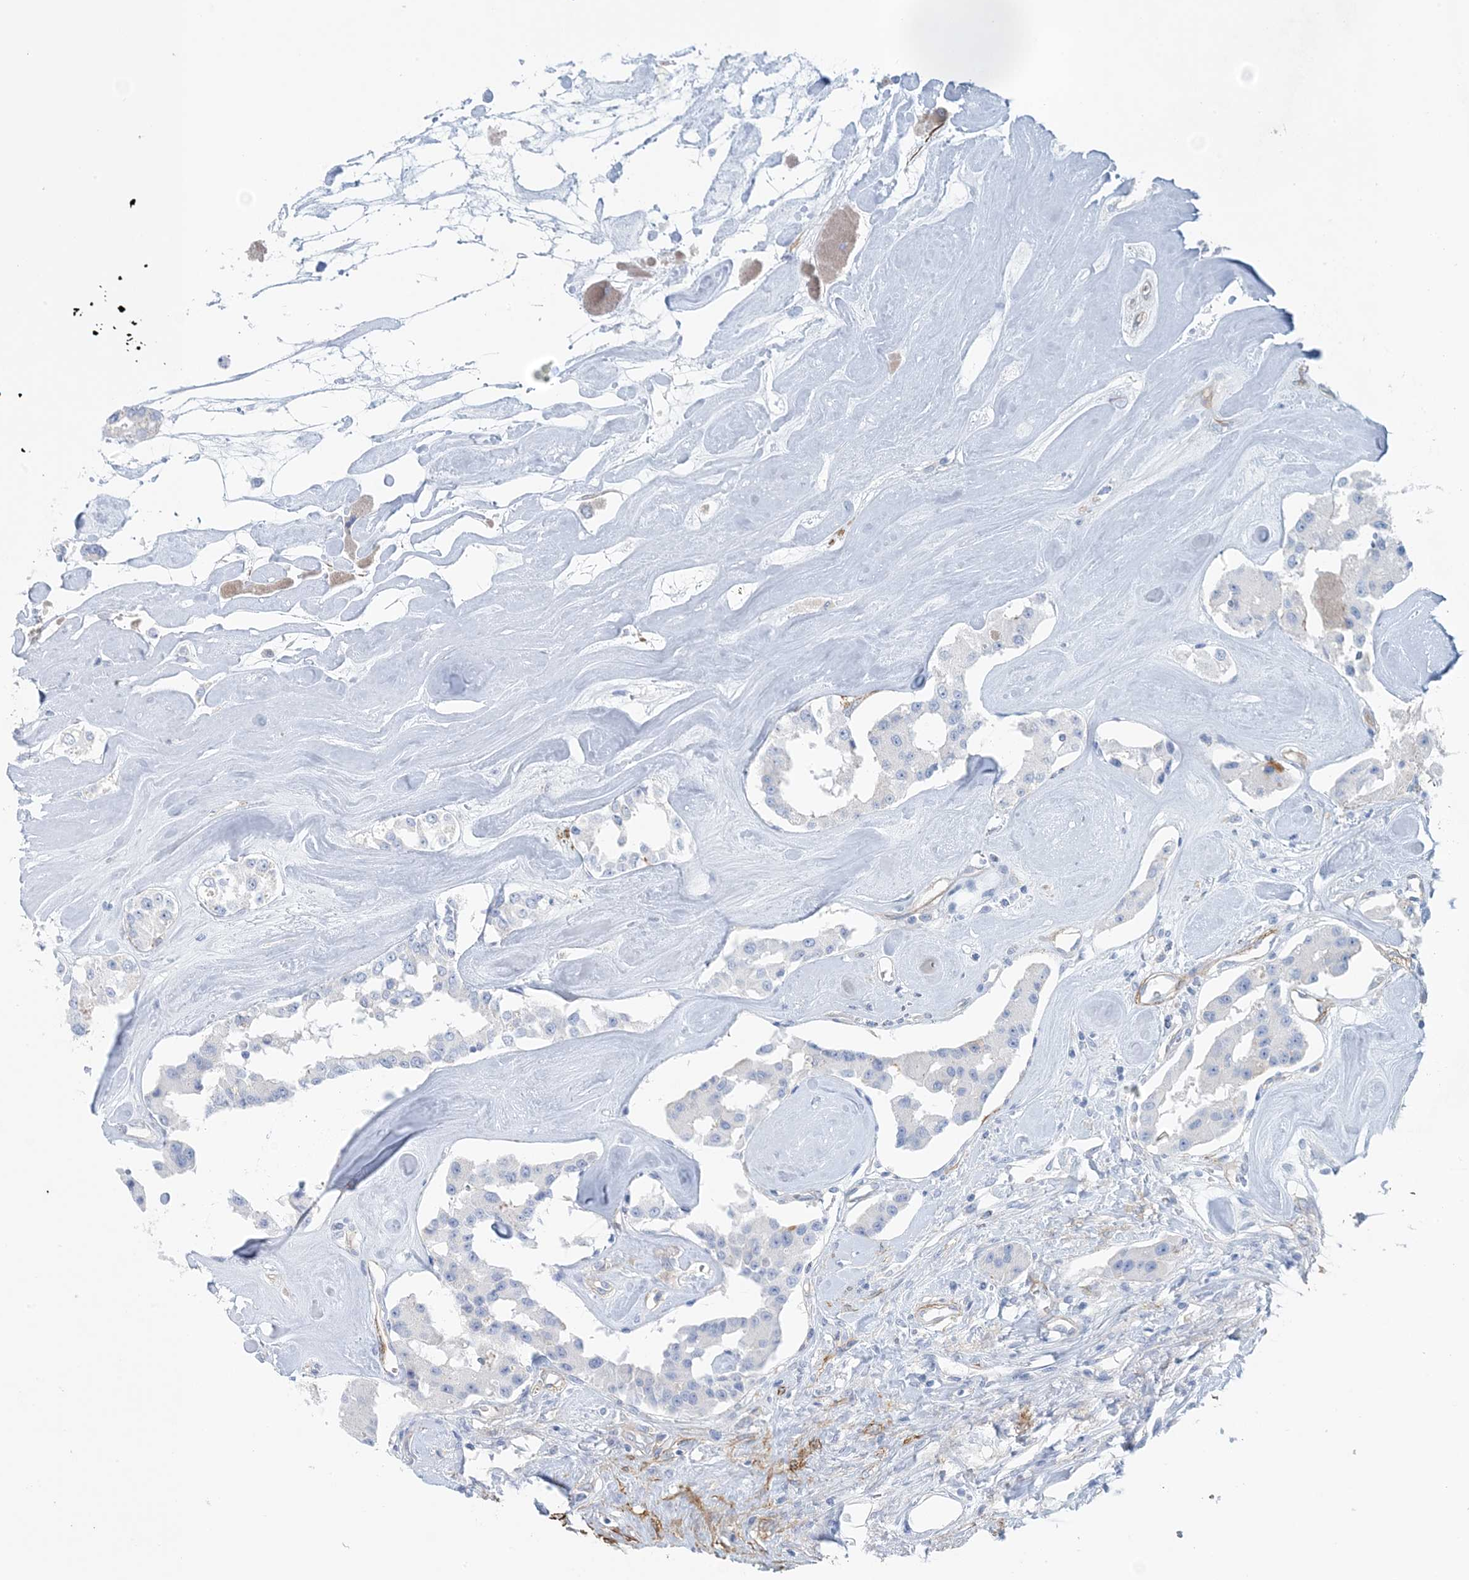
{"staining": {"intensity": "negative", "quantity": "none", "location": "none"}, "tissue": "carcinoid", "cell_type": "Tumor cells", "image_type": "cancer", "snomed": [{"axis": "morphology", "description": "Carcinoid, malignant, NOS"}, {"axis": "topography", "description": "Pancreas"}], "caption": "A micrograph of carcinoid (malignant) stained for a protein shows no brown staining in tumor cells.", "gene": "SHANK1", "patient": {"sex": "male", "age": 41}}